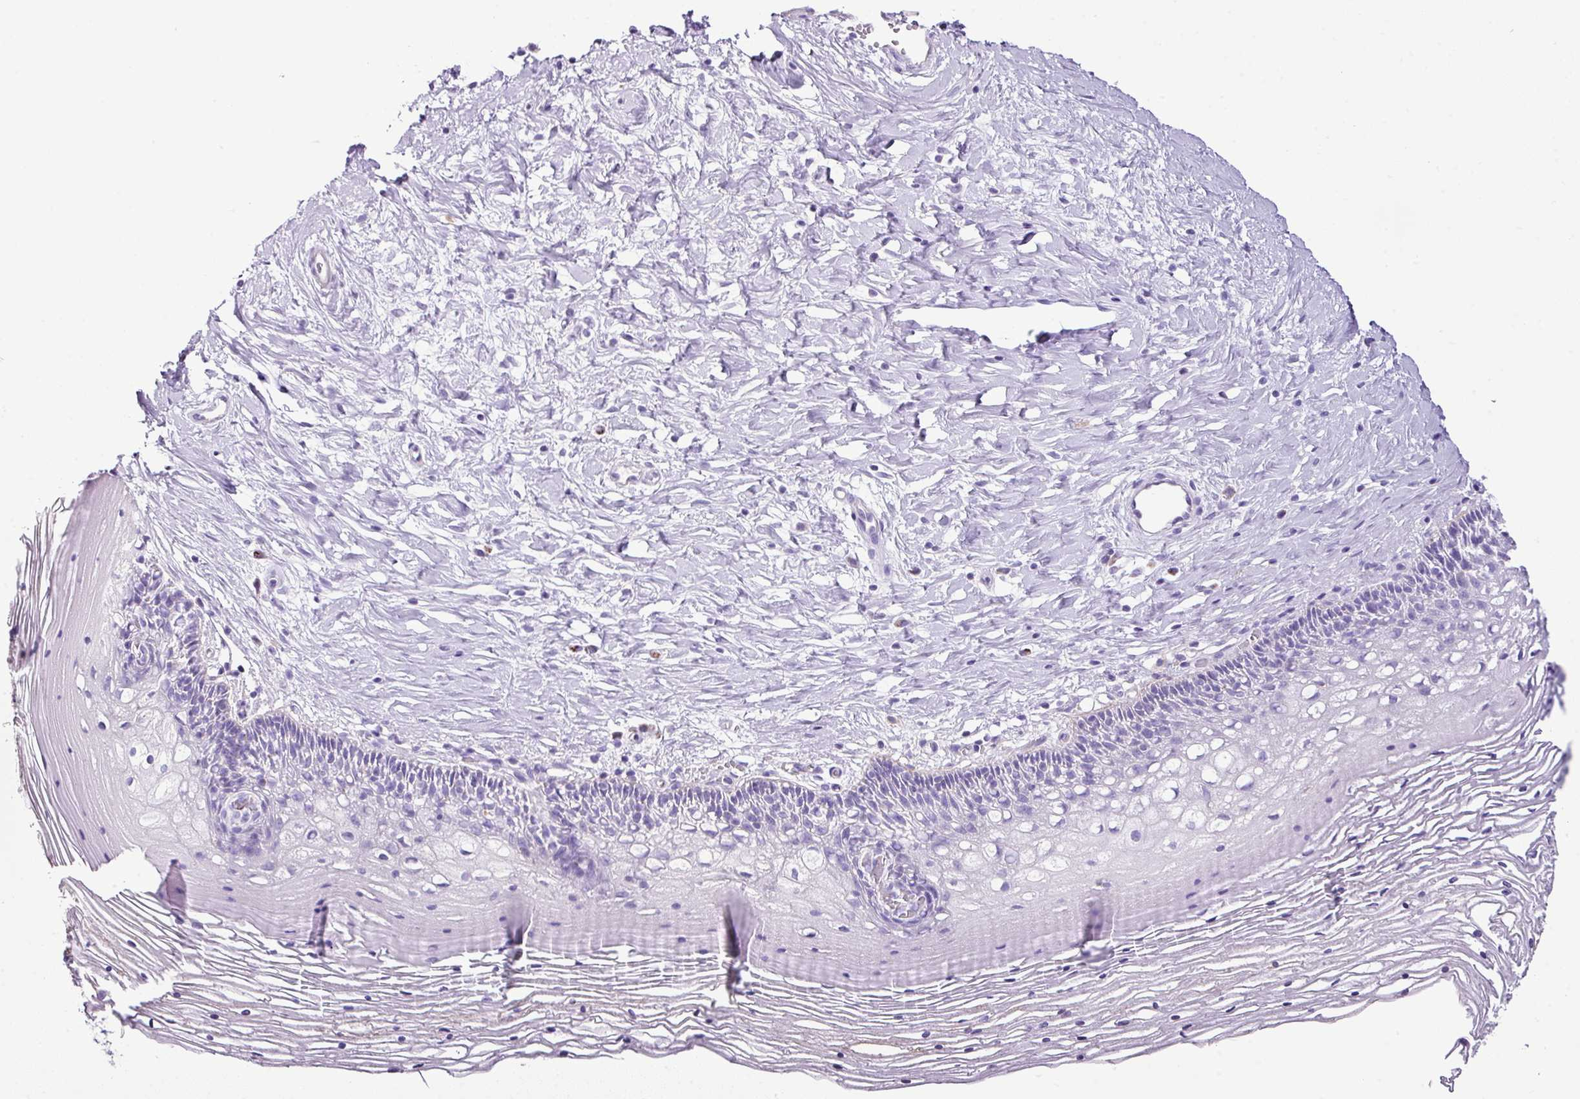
{"staining": {"intensity": "moderate", "quantity": "<25%", "location": "cytoplasmic/membranous"}, "tissue": "cervix", "cell_type": "Glandular cells", "image_type": "normal", "snomed": [{"axis": "morphology", "description": "Normal tissue, NOS"}, {"axis": "topography", "description": "Cervix"}], "caption": "Brown immunohistochemical staining in benign cervix exhibits moderate cytoplasmic/membranous positivity in about <25% of glandular cells.", "gene": "PGAP4", "patient": {"sex": "female", "age": 36}}